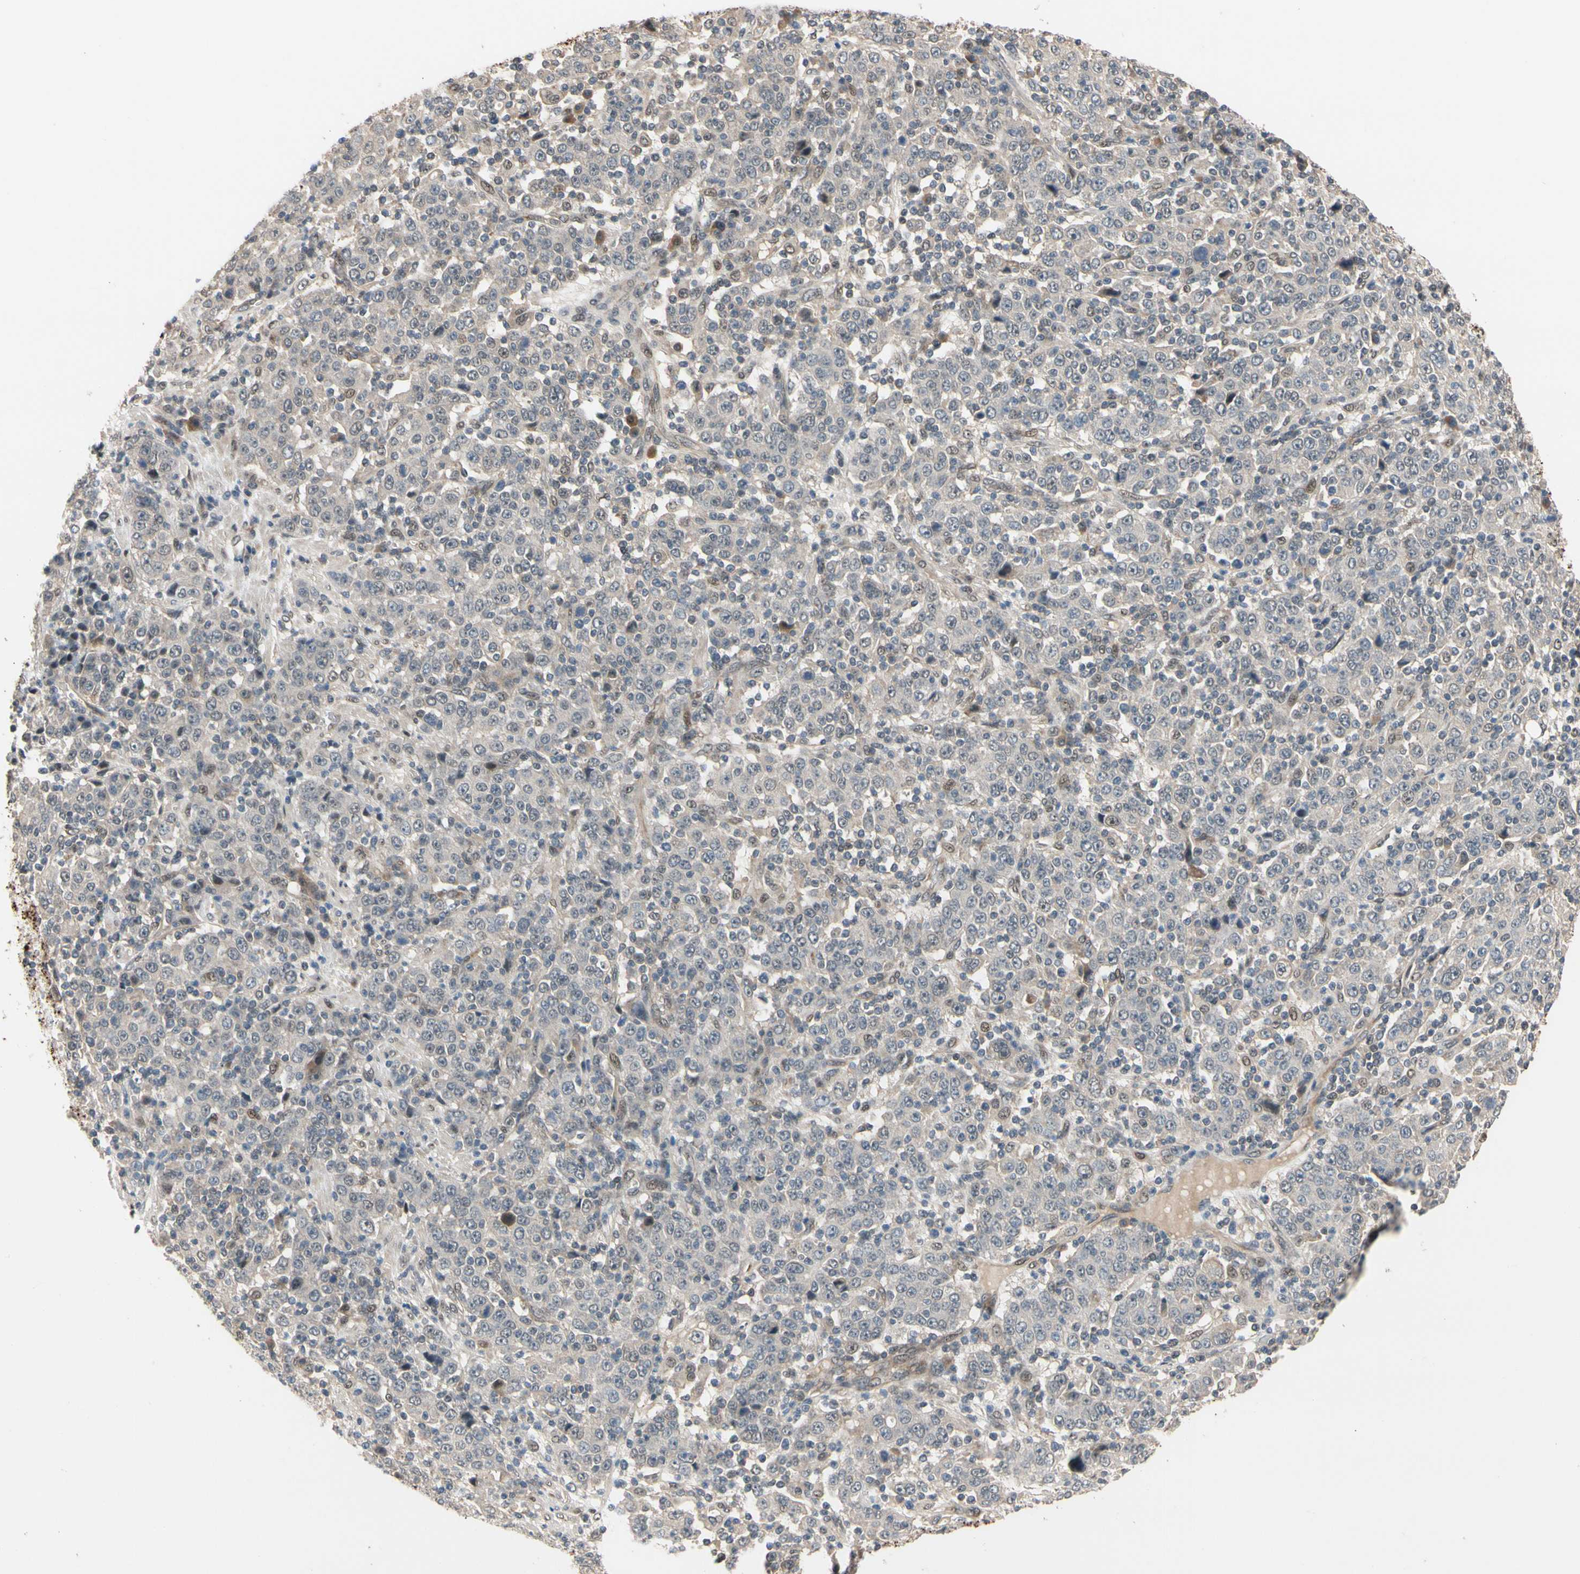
{"staining": {"intensity": "weak", "quantity": ">75%", "location": "cytoplasmic/membranous"}, "tissue": "stomach cancer", "cell_type": "Tumor cells", "image_type": "cancer", "snomed": [{"axis": "morphology", "description": "Normal tissue, NOS"}, {"axis": "morphology", "description": "Adenocarcinoma, NOS"}, {"axis": "topography", "description": "Stomach, upper"}, {"axis": "topography", "description": "Stomach"}], "caption": "Adenocarcinoma (stomach) tissue shows weak cytoplasmic/membranous positivity in about >75% of tumor cells The protein of interest is stained brown, and the nuclei are stained in blue (DAB IHC with brightfield microscopy, high magnification).", "gene": "NGEF", "patient": {"sex": "male", "age": 59}}